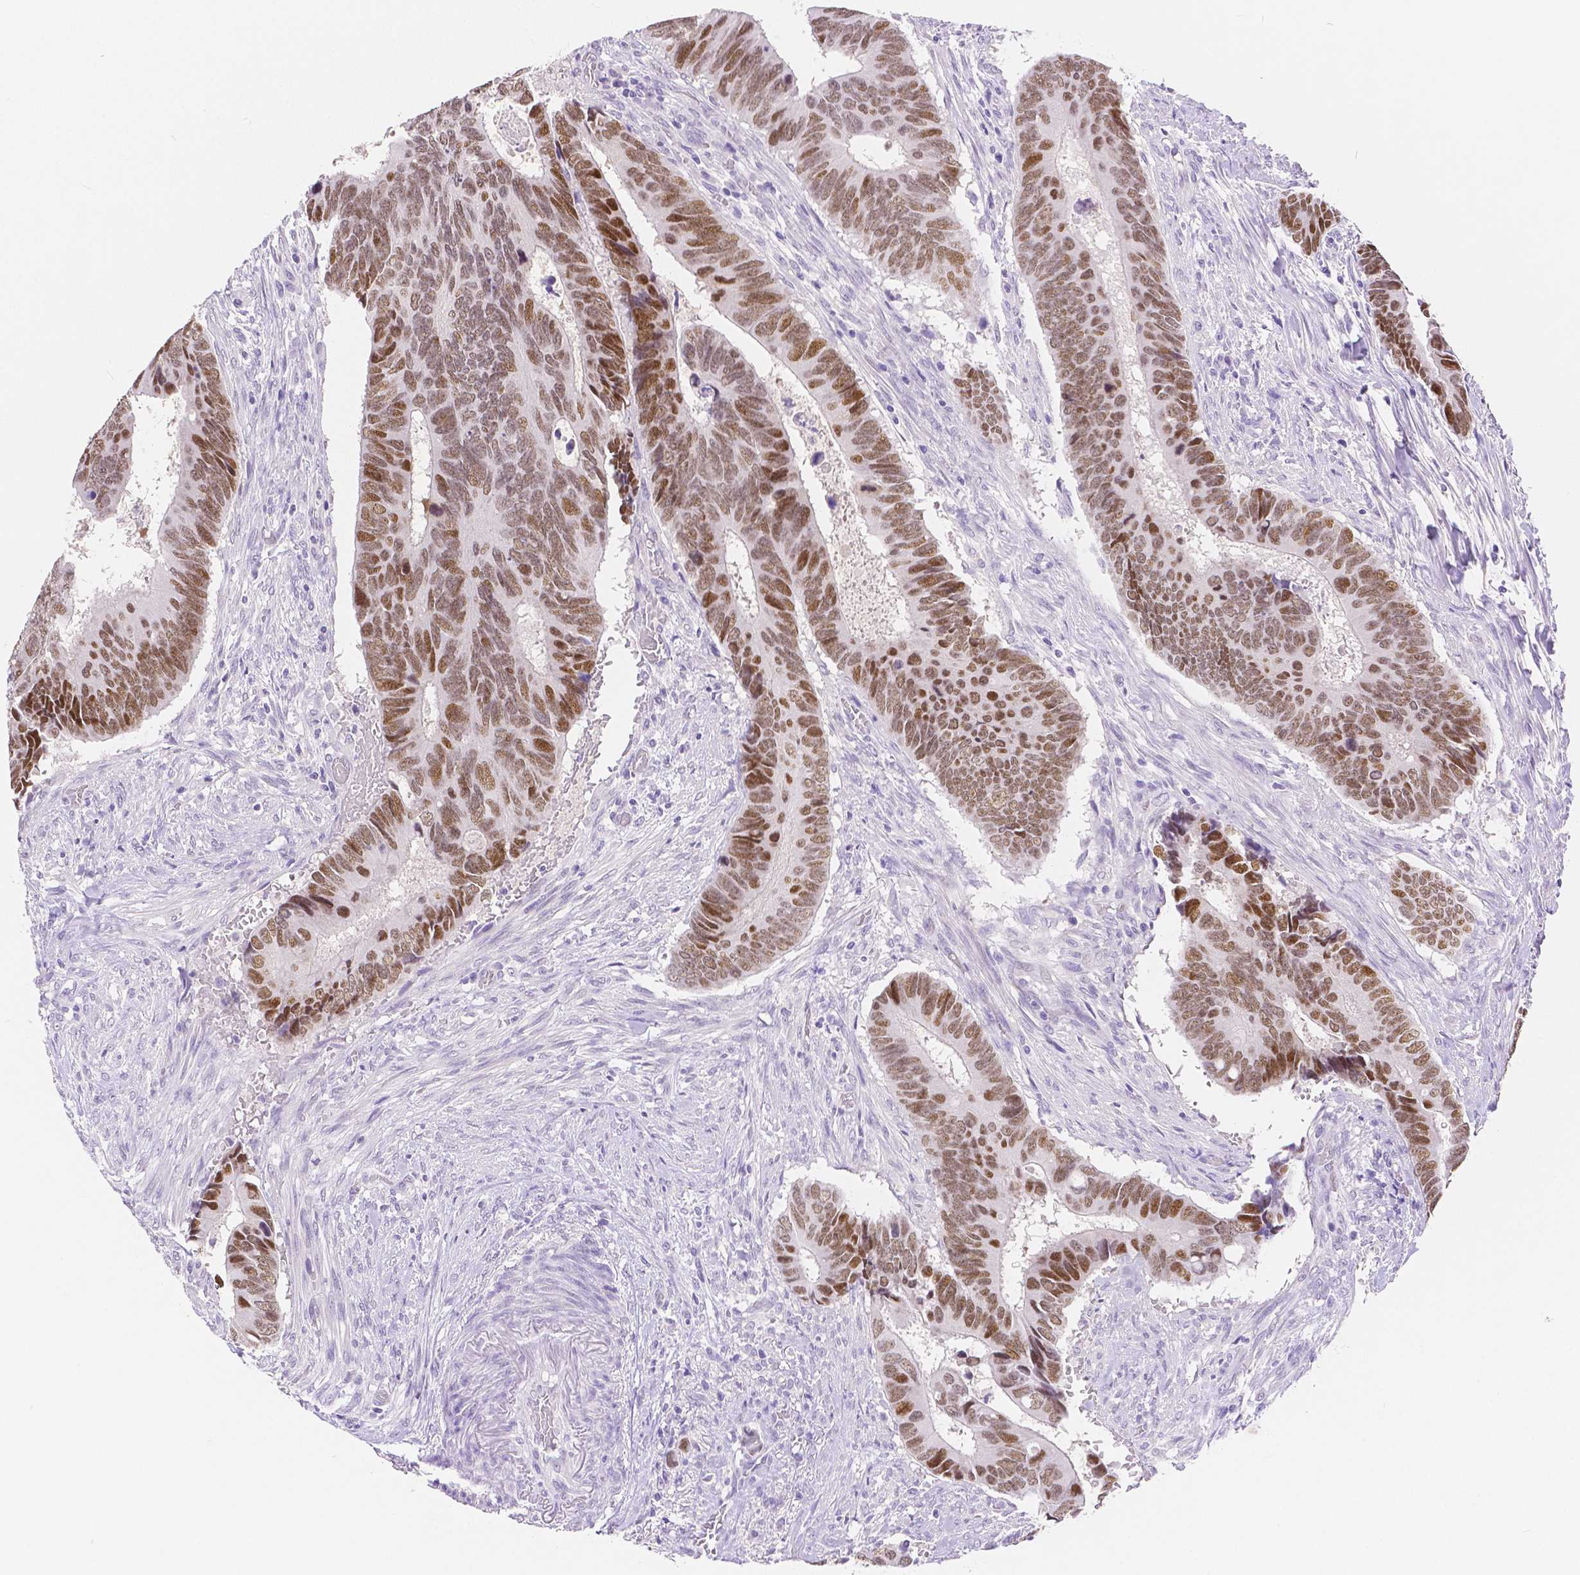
{"staining": {"intensity": "moderate", "quantity": ">75%", "location": "nuclear"}, "tissue": "colorectal cancer", "cell_type": "Tumor cells", "image_type": "cancer", "snomed": [{"axis": "morphology", "description": "Adenocarcinoma, NOS"}, {"axis": "topography", "description": "Colon"}], "caption": "Immunohistochemistry (IHC) of colorectal cancer (adenocarcinoma) reveals medium levels of moderate nuclear staining in approximately >75% of tumor cells.", "gene": "HNF1B", "patient": {"sex": "male", "age": 49}}